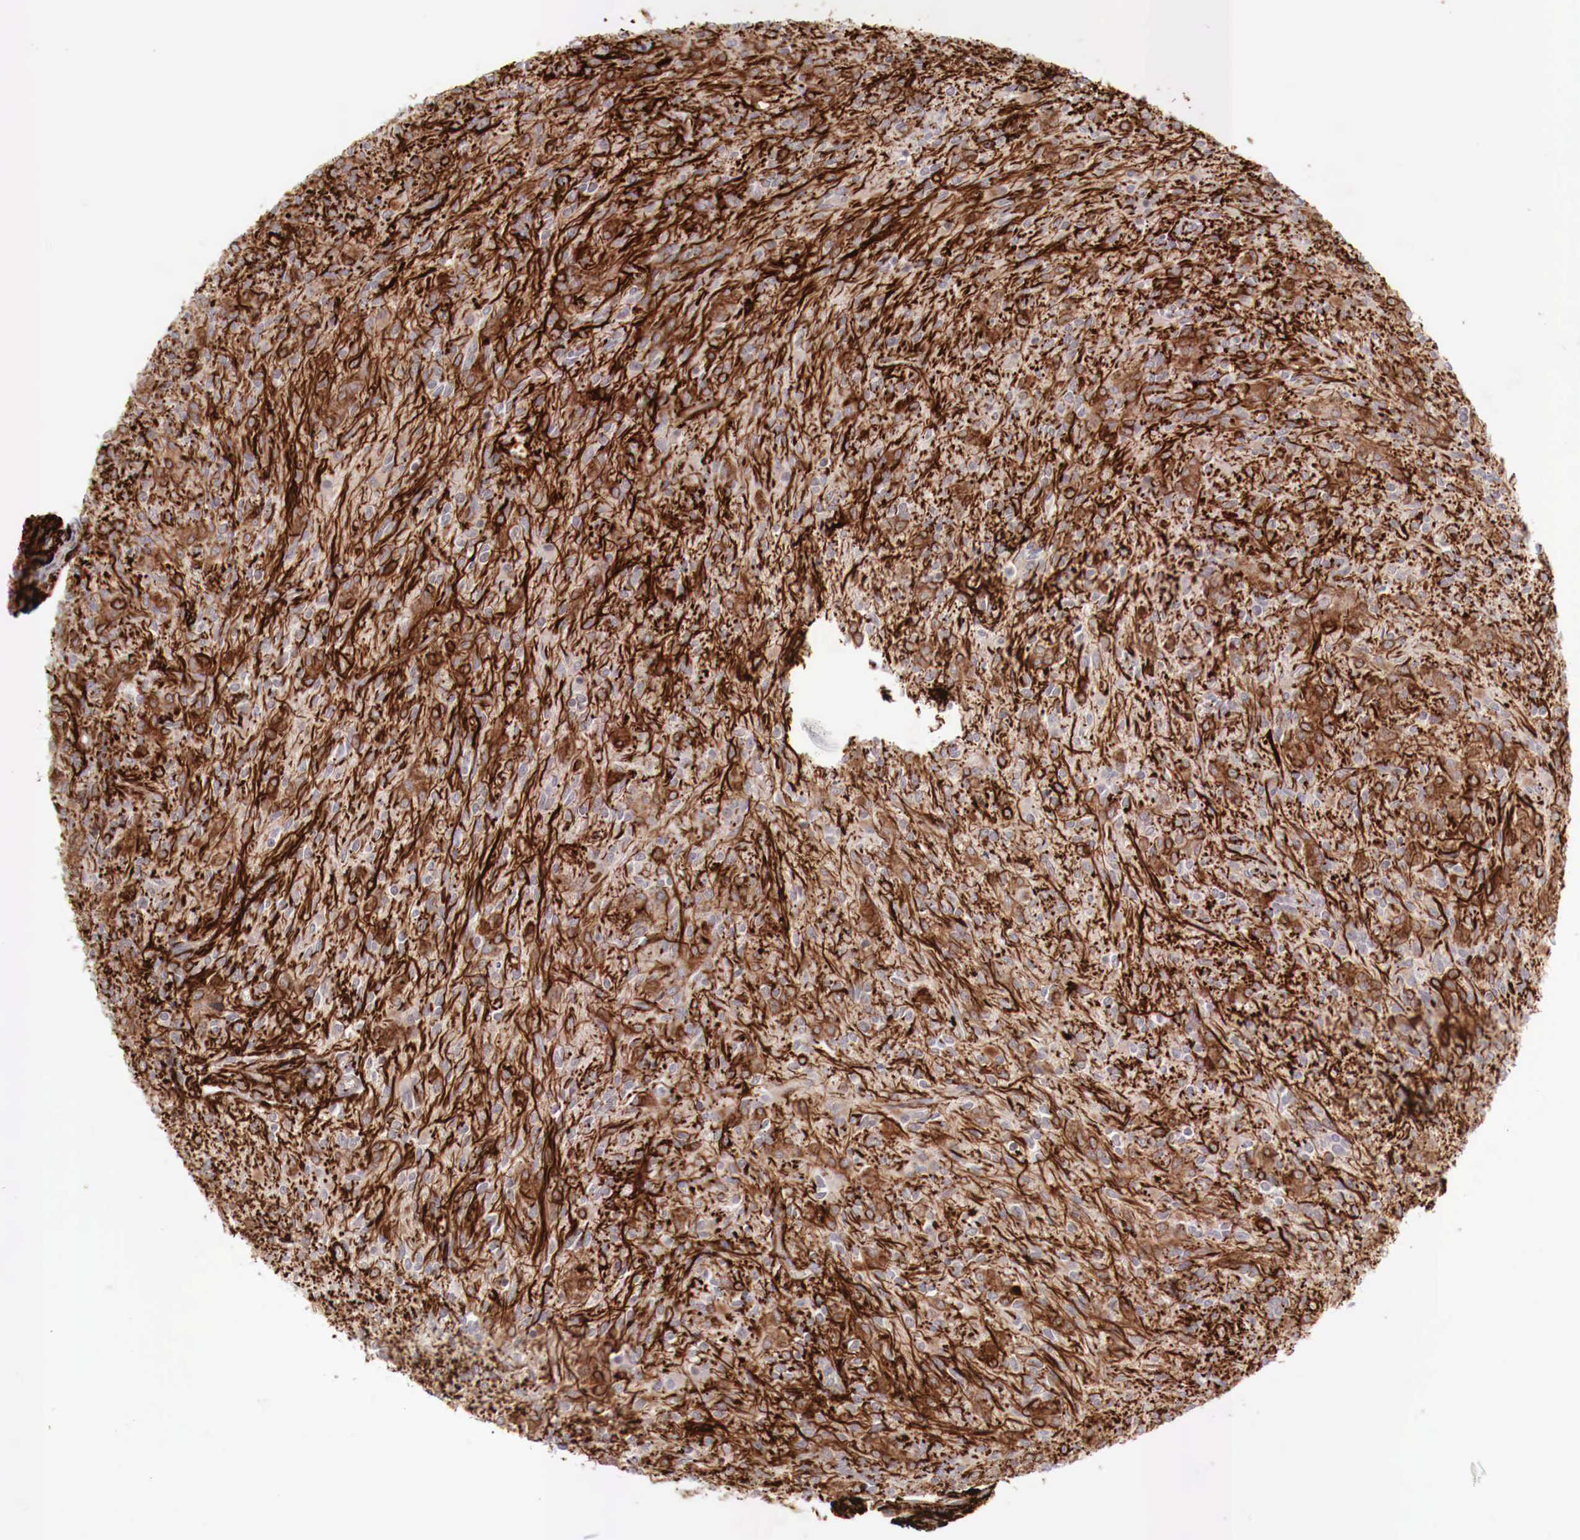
{"staining": {"intensity": "strong", "quantity": ">75%", "location": "cytoplasmic/membranous"}, "tissue": "glioma", "cell_type": "Tumor cells", "image_type": "cancer", "snomed": [{"axis": "morphology", "description": "Glioma, malignant, Low grade"}, {"axis": "topography", "description": "Brain"}], "caption": "Immunohistochemistry histopathology image of glioma stained for a protein (brown), which displays high levels of strong cytoplasmic/membranous staining in about >75% of tumor cells.", "gene": "WT1", "patient": {"sex": "female", "age": 15}}